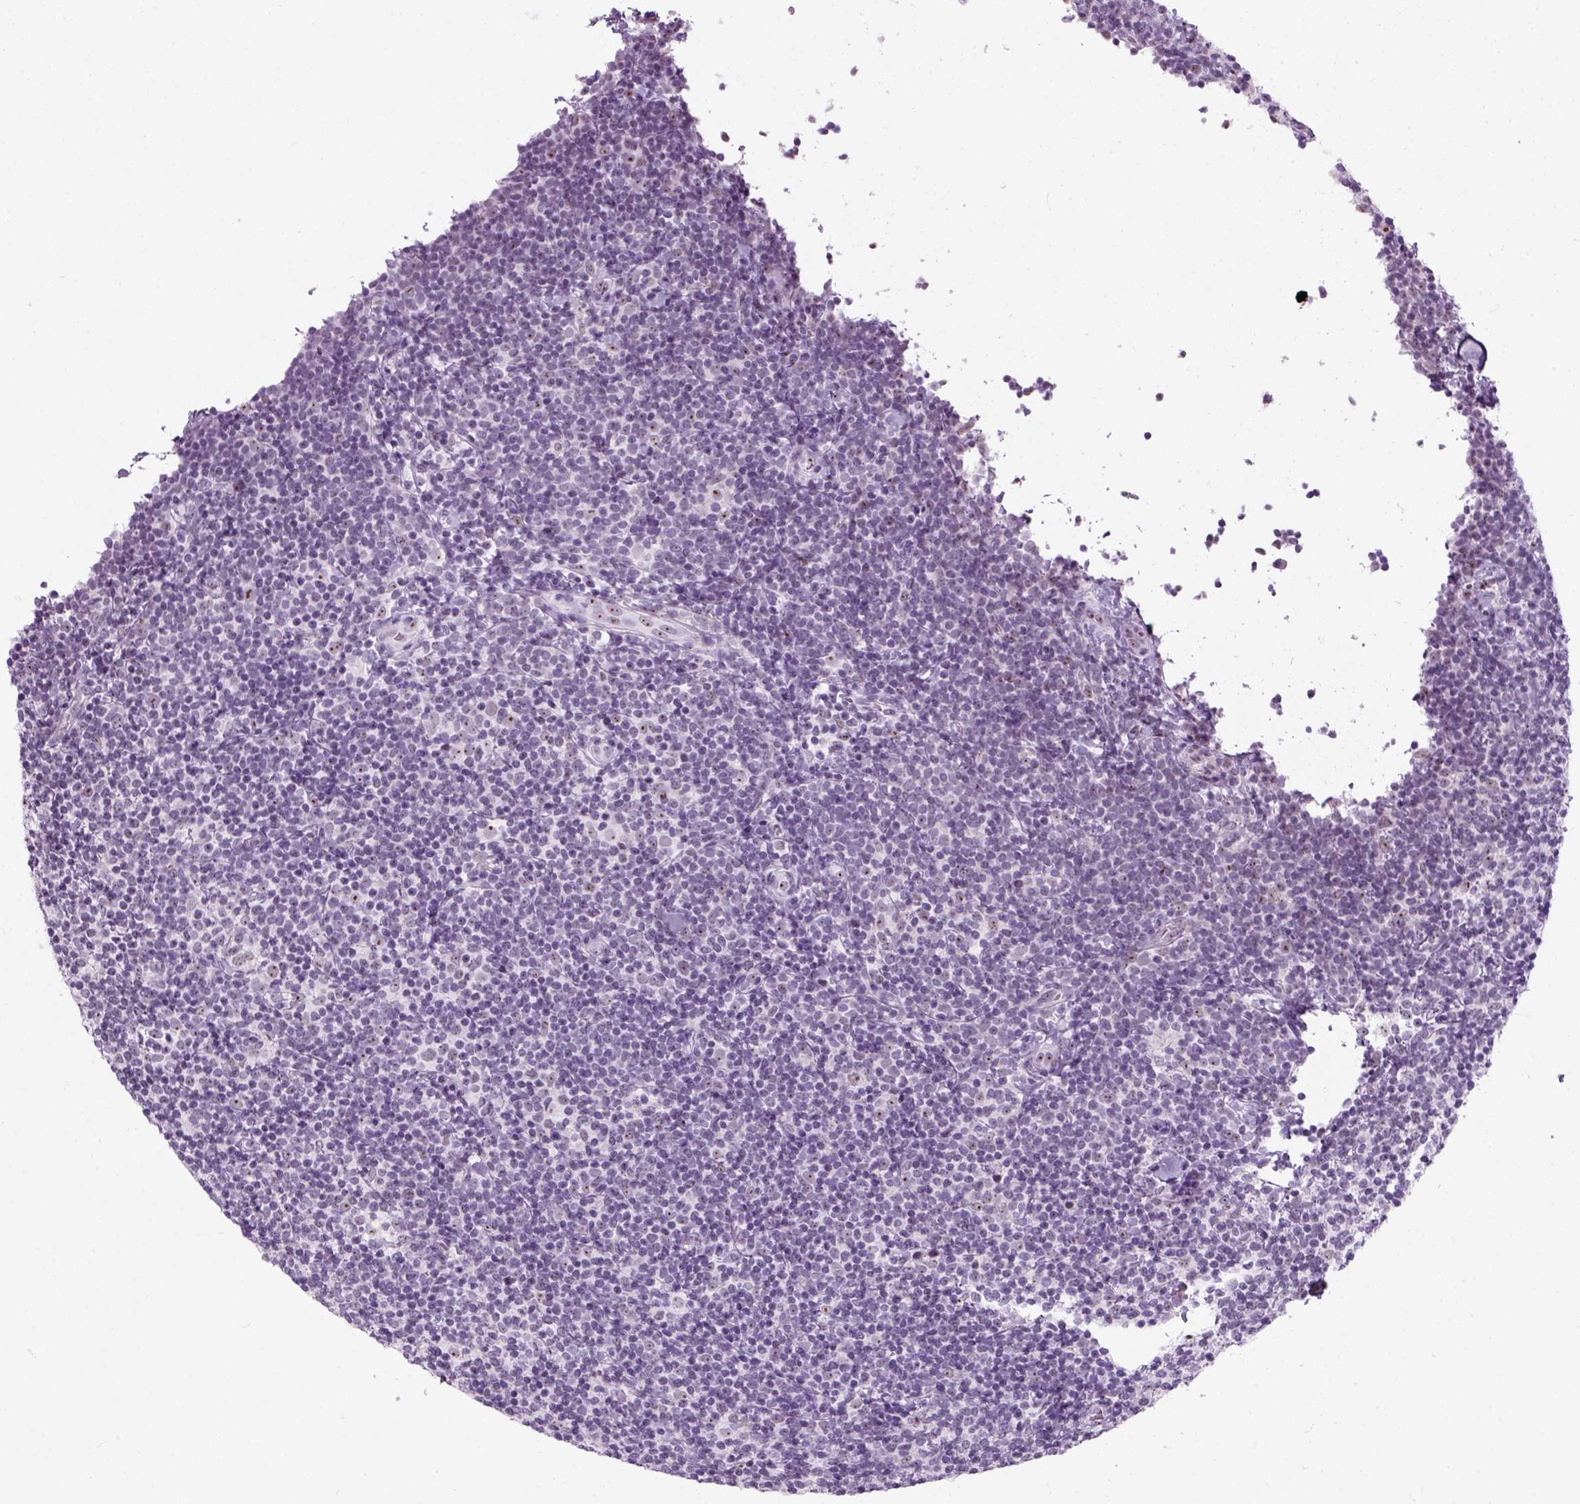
{"staining": {"intensity": "negative", "quantity": "none", "location": "none"}, "tissue": "lymphoma", "cell_type": "Tumor cells", "image_type": "cancer", "snomed": [{"axis": "morphology", "description": "Malignant lymphoma, non-Hodgkin's type, Low grade"}, {"axis": "topography", "description": "Lymph node"}], "caption": "Immunohistochemistry (IHC) of human lymphoma displays no staining in tumor cells.", "gene": "ZNF865", "patient": {"sex": "female", "age": 56}}